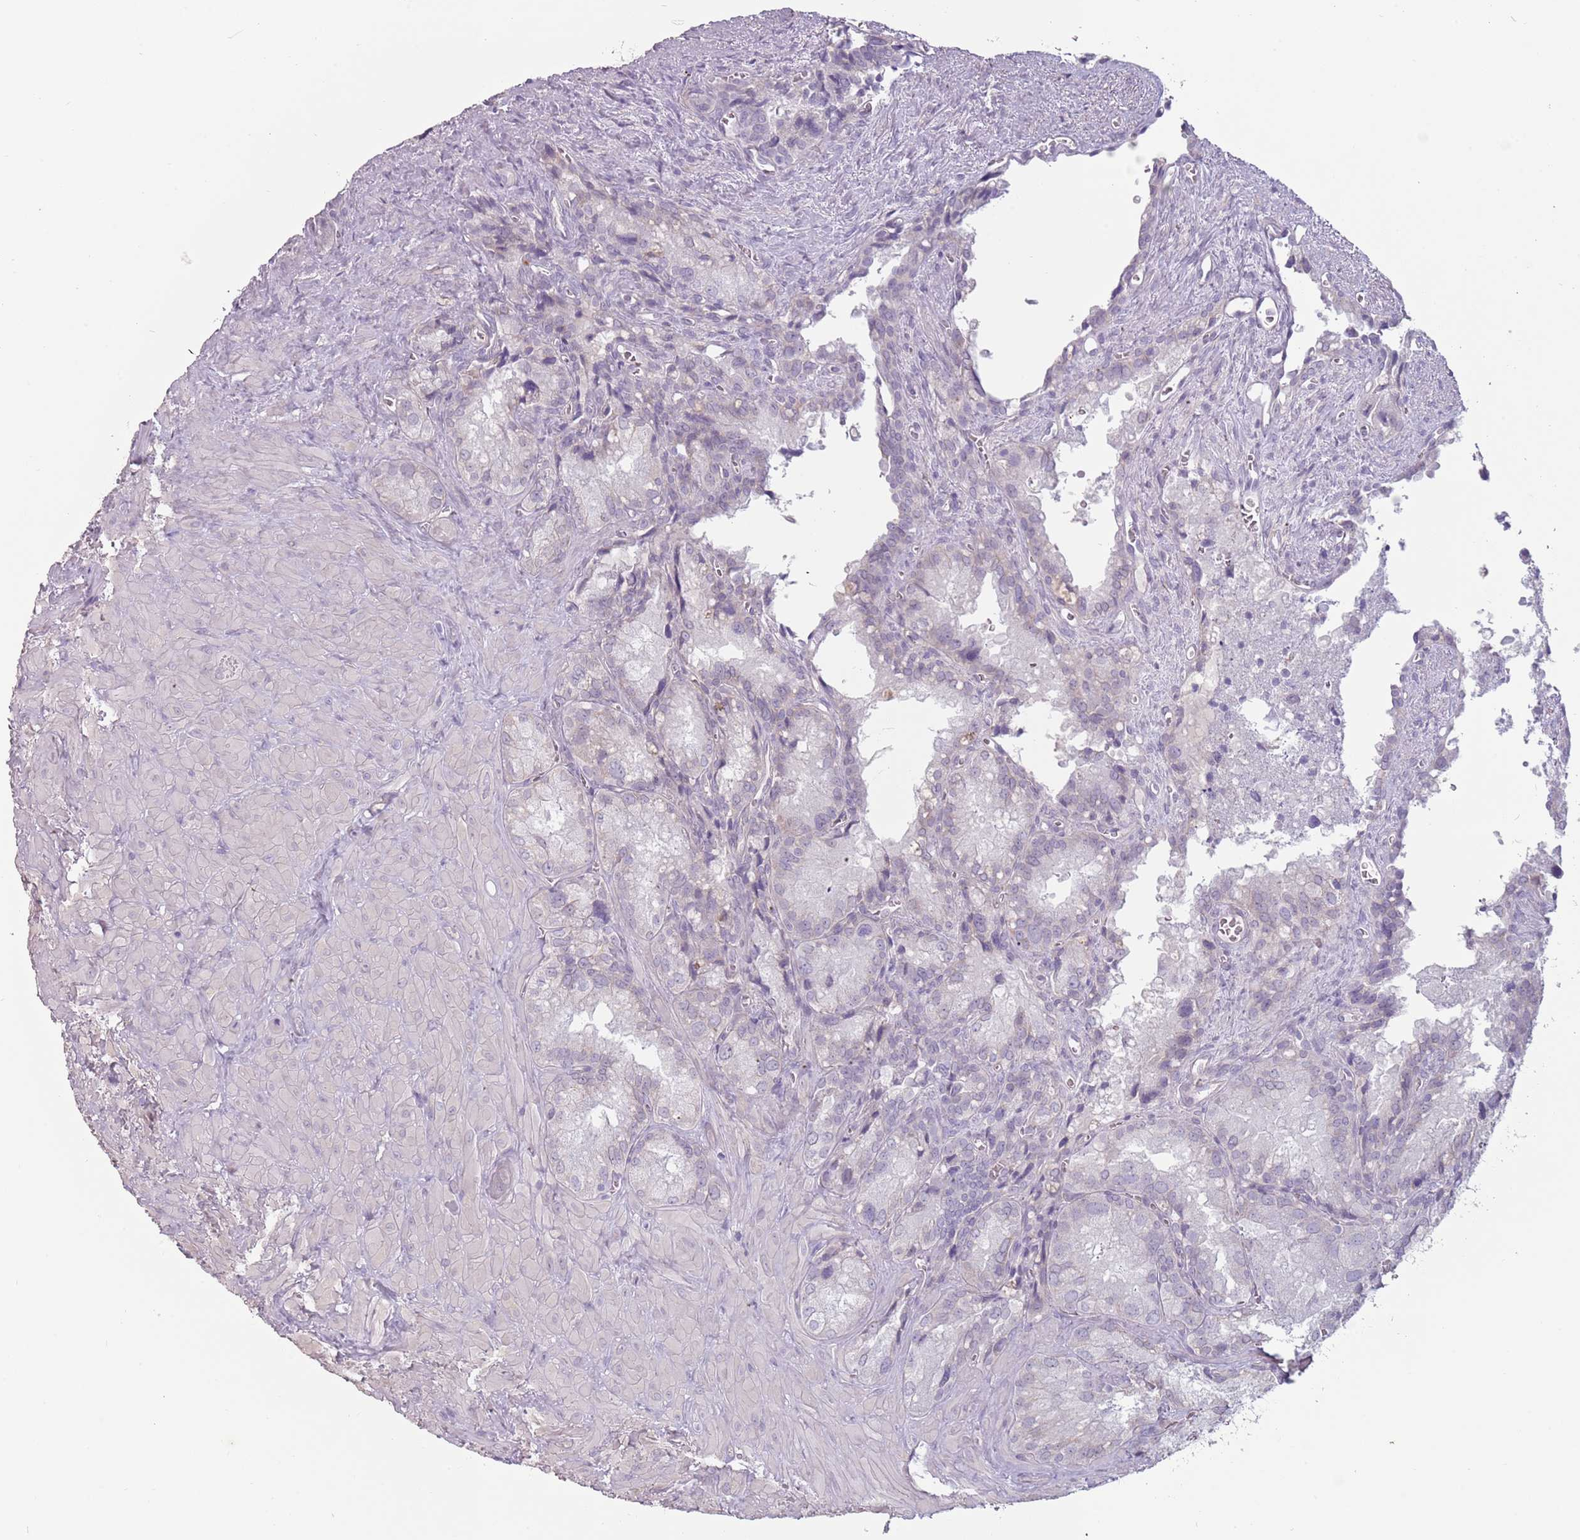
{"staining": {"intensity": "negative", "quantity": "none", "location": "none"}, "tissue": "seminal vesicle", "cell_type": "Glandular cells", "image_type": "normal", "snomed": [{"axis": "morphology", "description": "Normal tissue, NOS"}, {"axis": "topography", "description": "Seminal veicle"}], "caption": "IHC of unremarkable seminal vesicle shows no positivity in glandular cells.", "gene": "RFX2", "patient": {"sex": "male", "age": 62}}